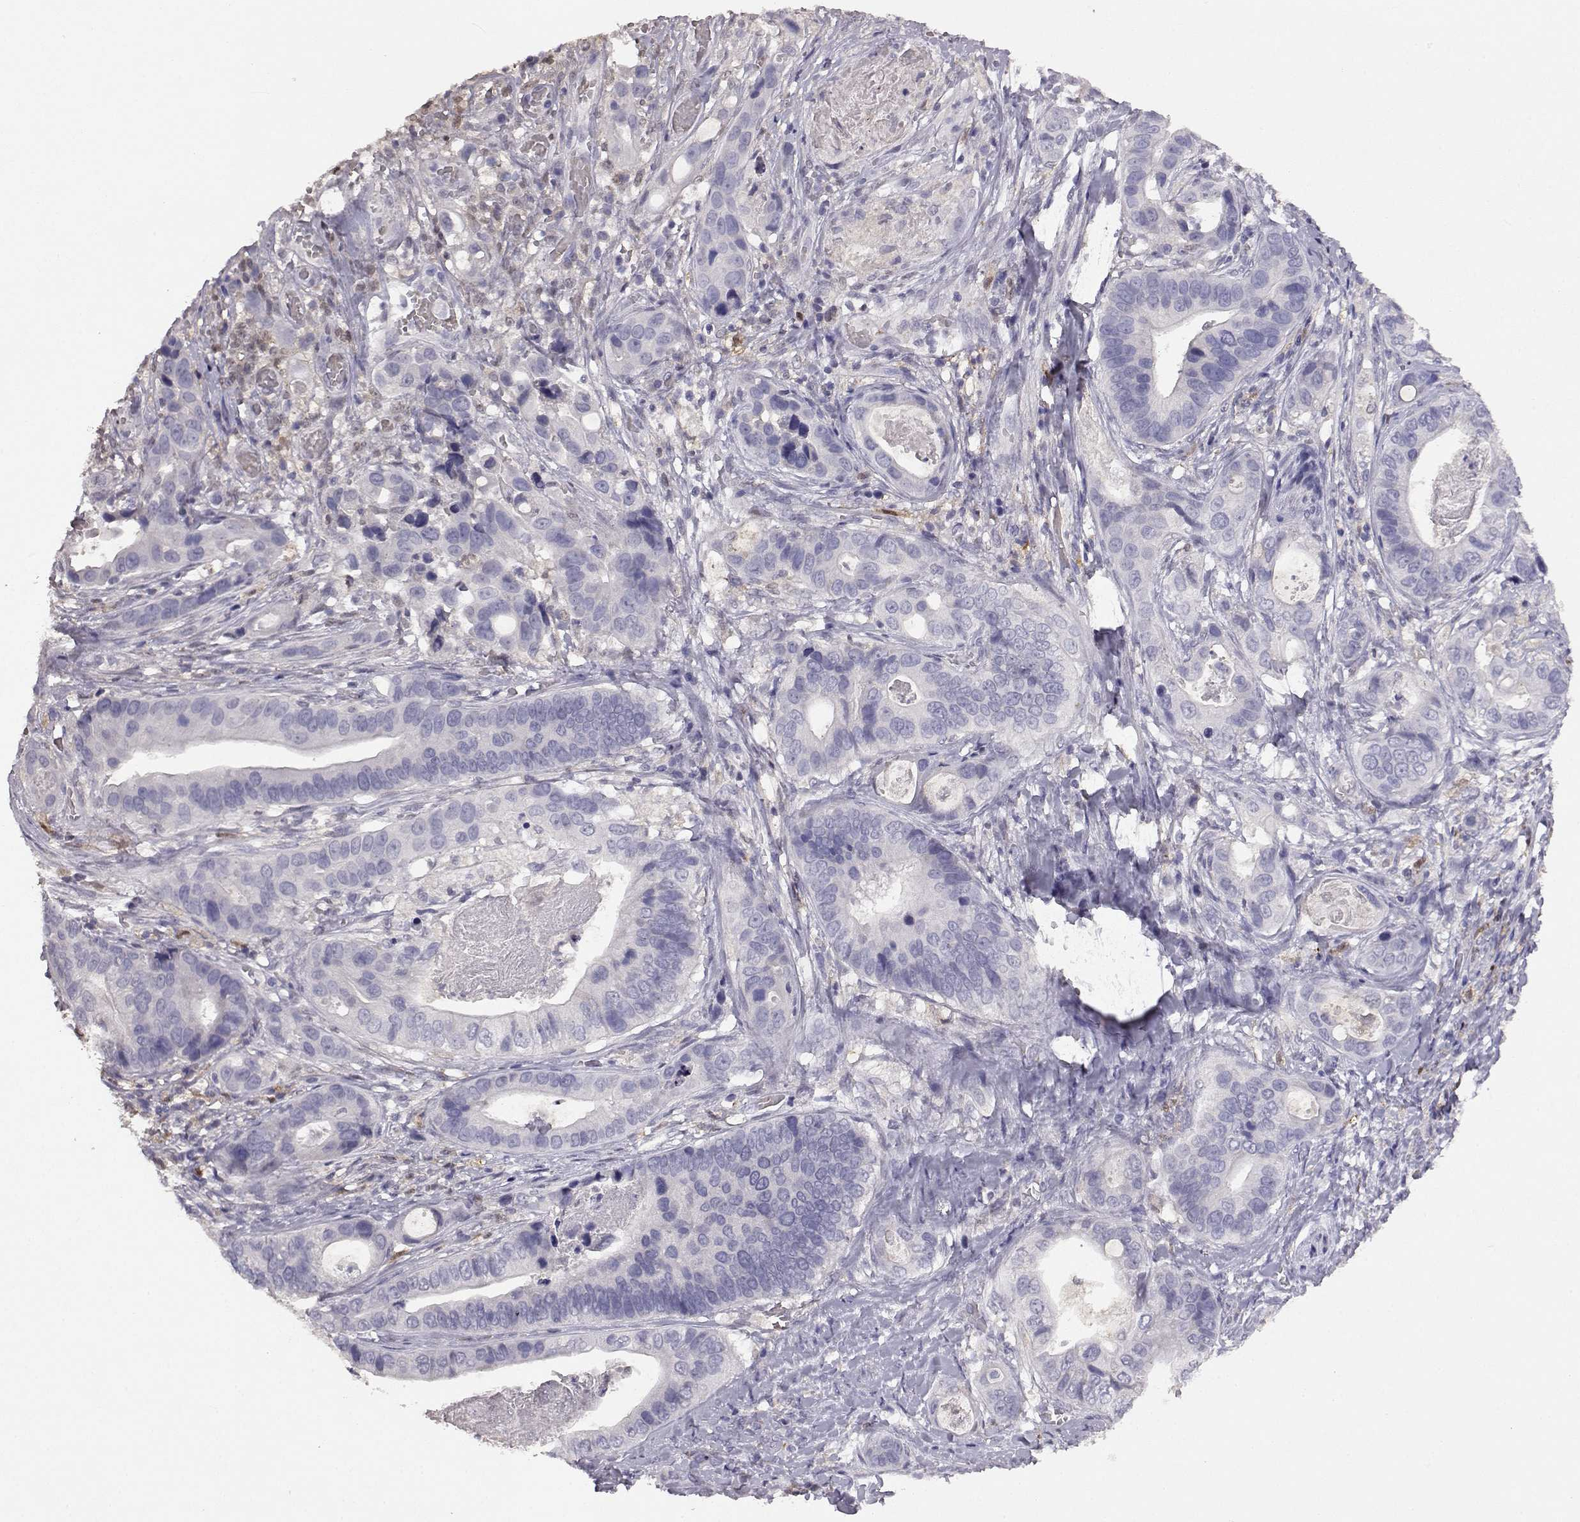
{"staining": {"intensity": "negative", "quantity": "none", "location": "none"}, "tissue": "stomach cancer", "cell_type": "Tumor cells", "image_type": "cancer", "snomed": [{"axis": "morphology", "description": "Adenocarcinoma, NOS"}, {"axis": "topography", "description": "Stomach"}], "caption": "There is no significant positivity in tumor cells of stomach cancer (adenocarcinoma).", "gene": "AKR1B1", "patient": {"sex": "male", "age": 84}}